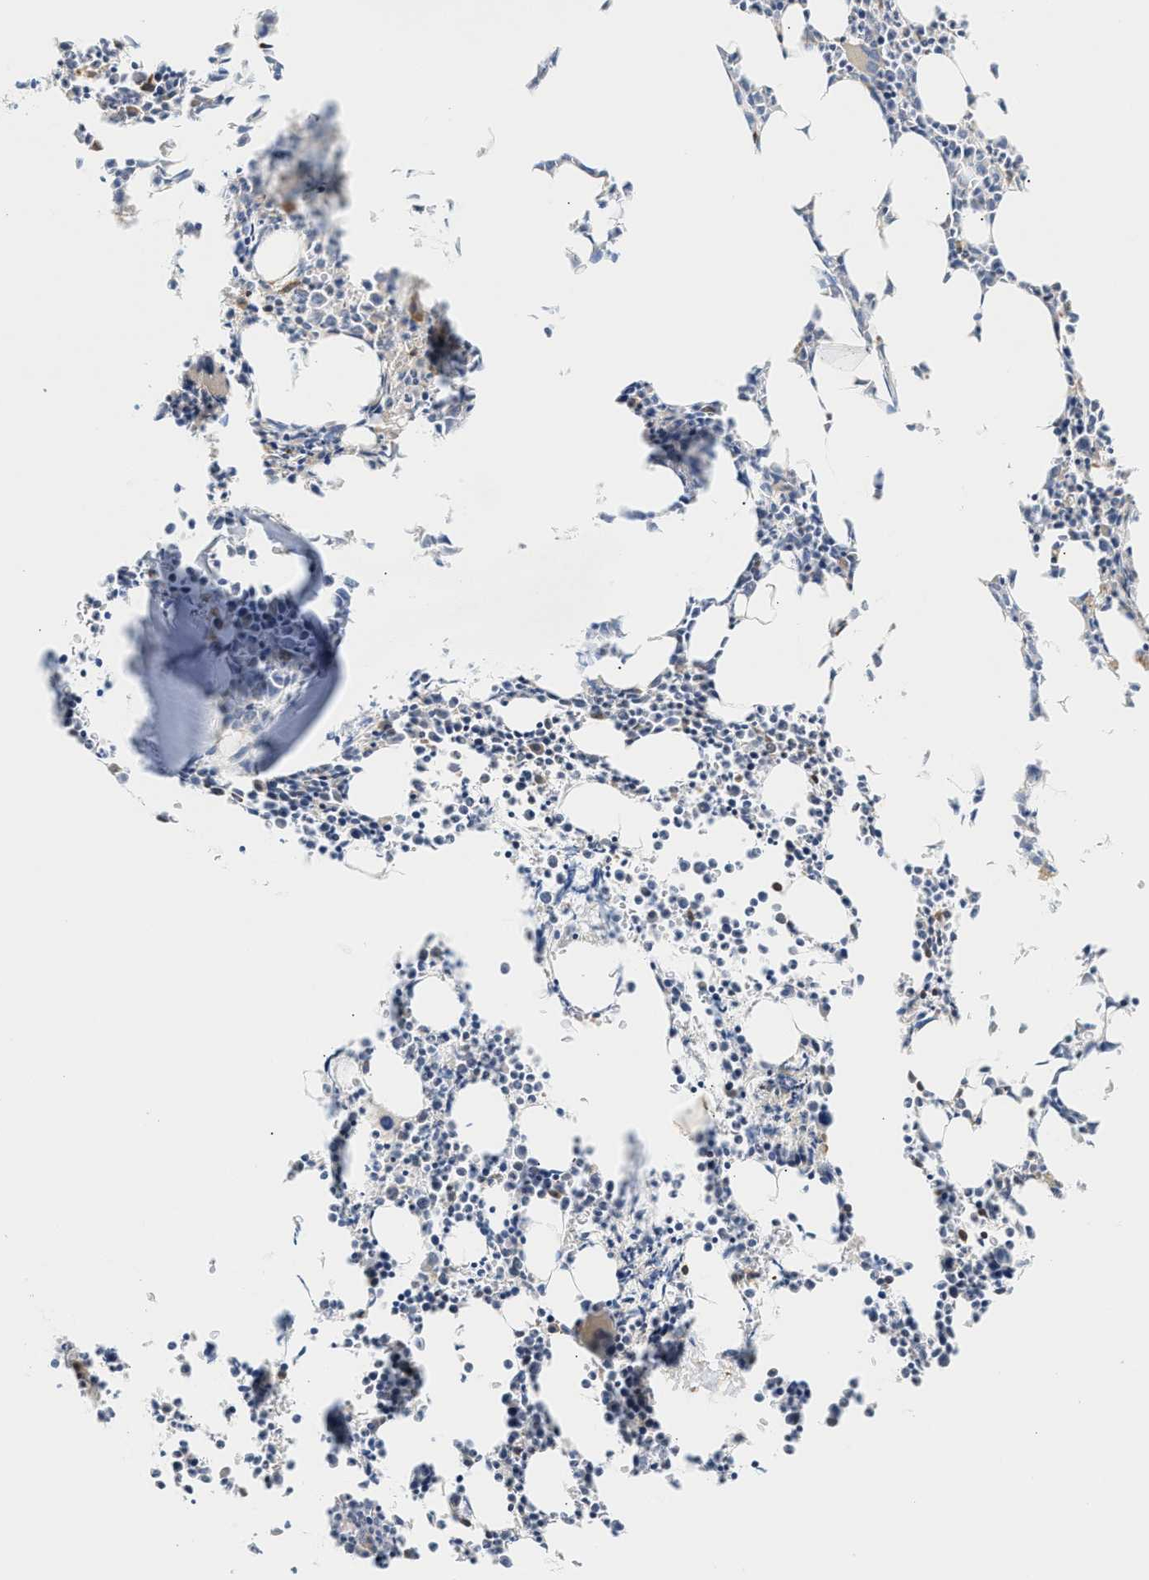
{"staining": {"intensity": "strong", "quantity": "25%-75%", "location": "cytoplasmic/membranous,nuclear"}, "tissue": "bone marrow", "cell_type": "Hematopoietic cells", "image_type": "normal", "snomed": [{"axis": "morphology", "description": "Normal tissue, NOS"}, {"axis": "morphology", "description": "Inflammation, NOS"}, {"axis": "topography", "description": "Bone marrow"}], "caption": "DAB (3,3'-diaminobenzidine) immunohistochemical staining of normal bone marrow reveals strong cytoplasmic/membranous,nuclear protein staining in approximately 25%-75% of hematopoietic cells.", "gene": "SLIT2", "patient": {"sex": "female", "age": 40}}